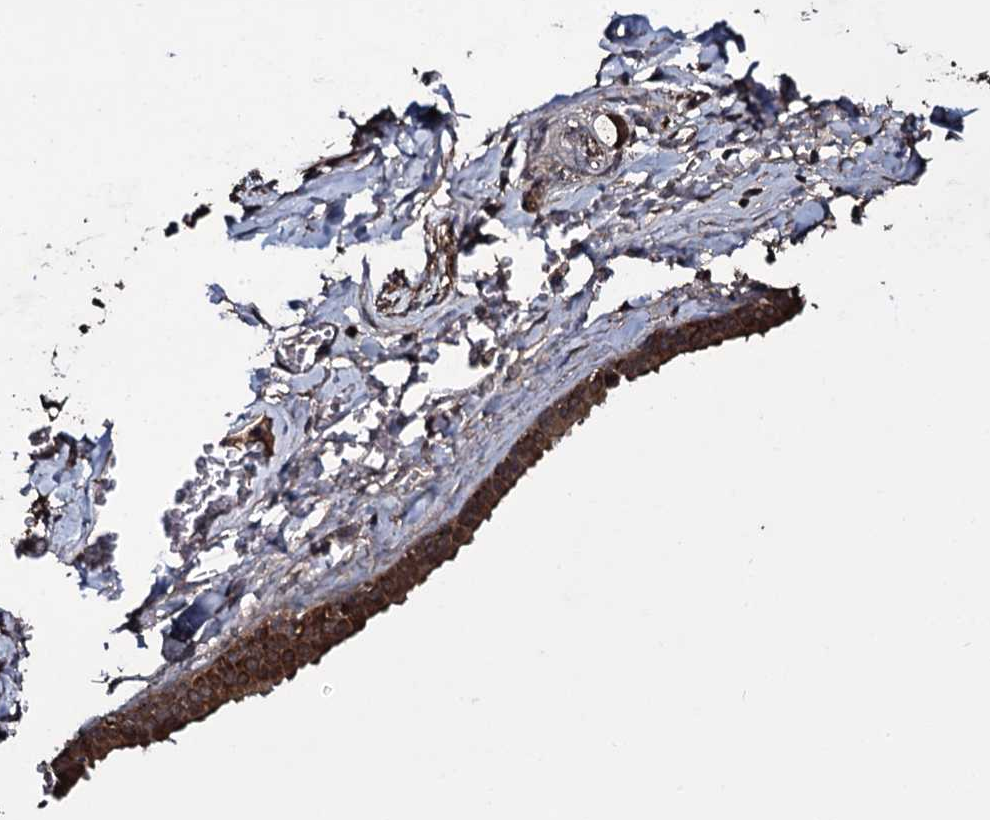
{"staining": {"intensity": "moderate", "quantity": "25%-75%", "location": "cytoplasmic/membranous"}, "tissue": "adipose tissue", "cell_type": "Adipocytes", "image_type": "normal", "snomed": [{"axis": "morphology", "description": "Normal tissue, NOS"}, {"axis": "topography", "description": "Salivary gland"}, {"axis": "topography", "description": "Peripheral nerve tissue"}], "caption": "Immunohistochemistry (IHC) (DAB) staining of normal human adipose tissue shows moderate cytoplasmic/membranous protein positivity in approximately 25%-75% of adipocytes.", "gene": "MRPS31", "patient": {"sex": "male", "age": 62}}